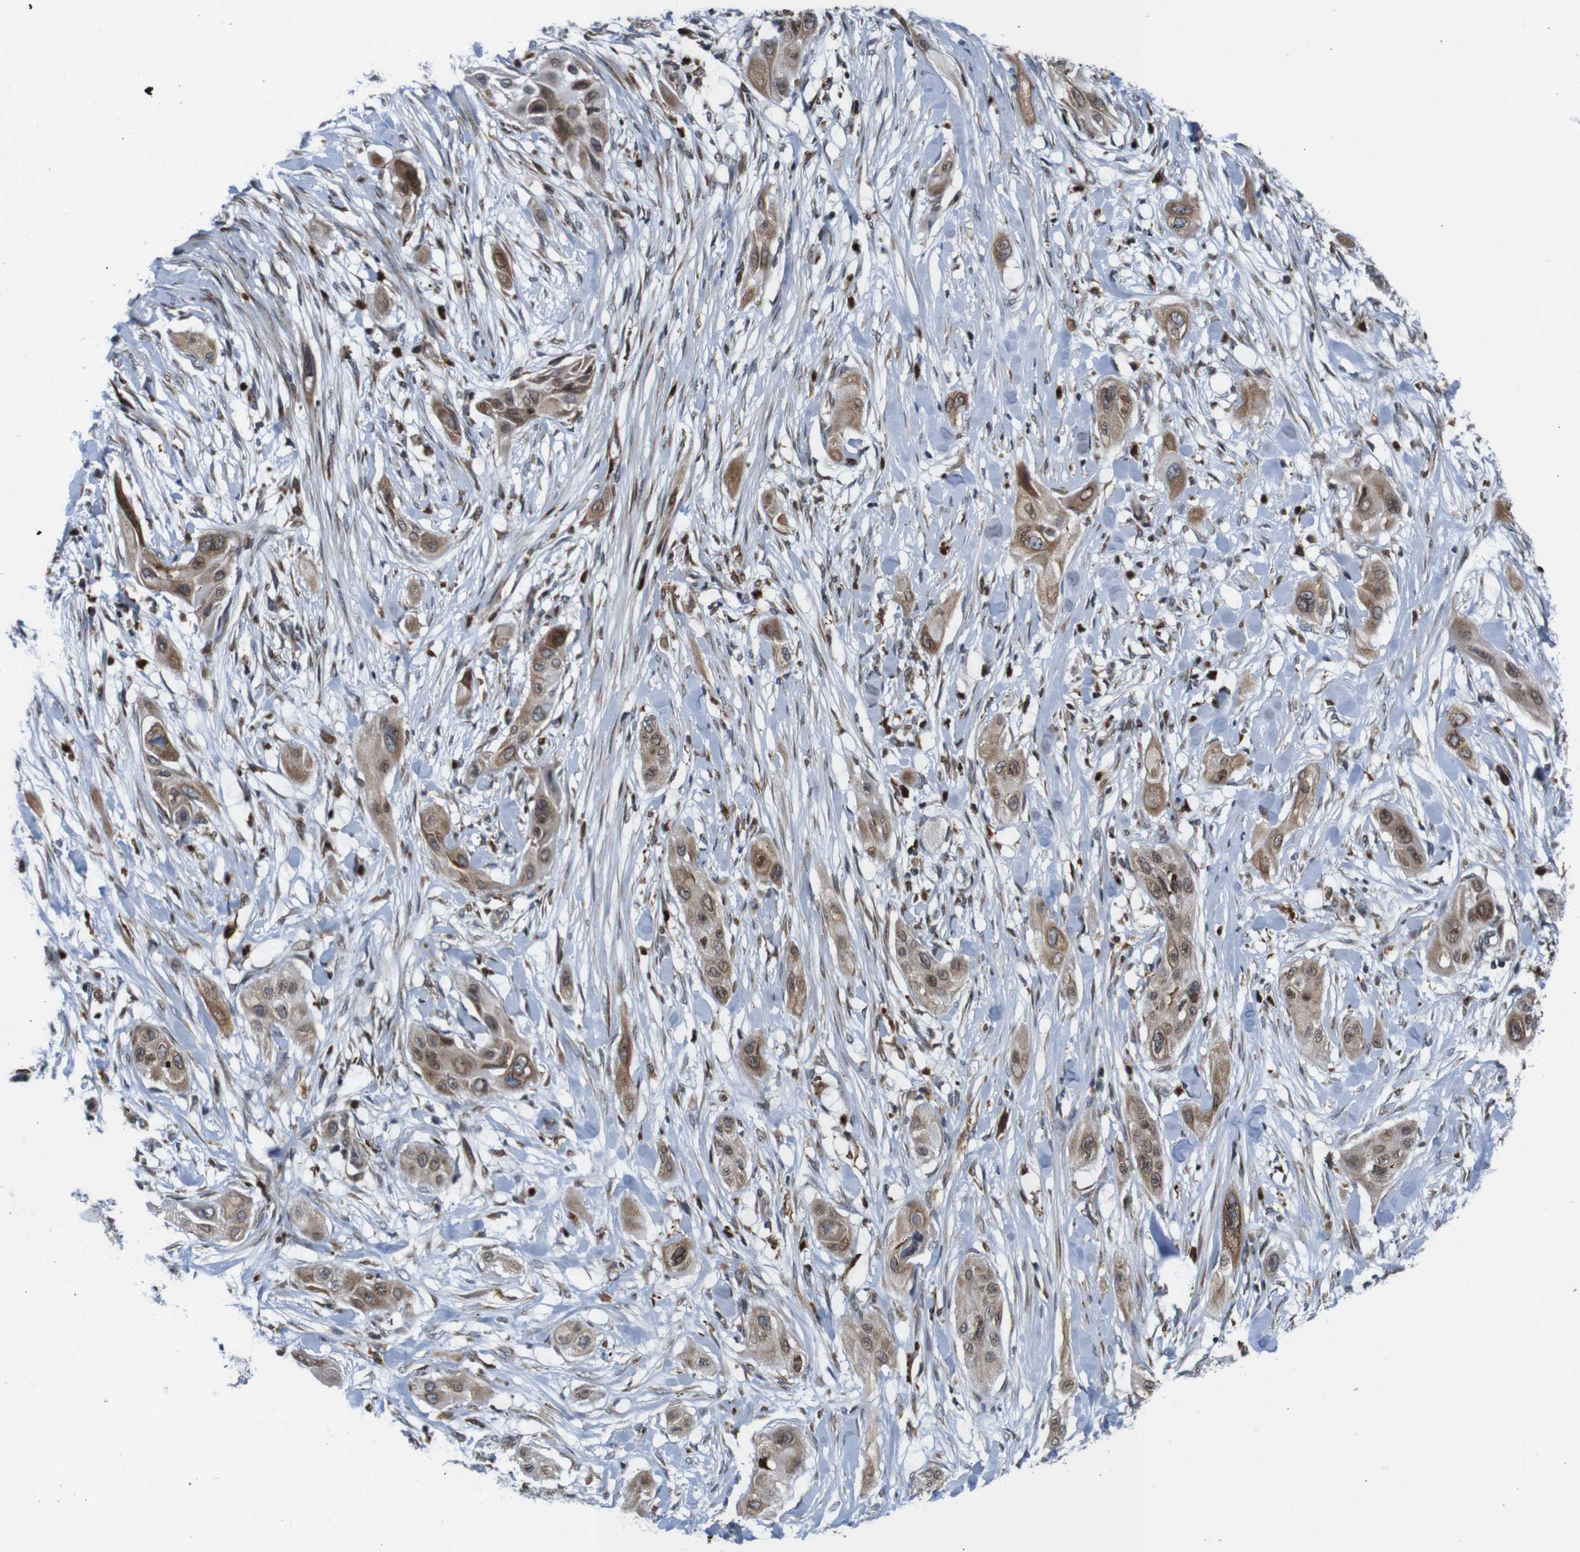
{"staining": {"intensity": "weak", "quantity": ">75%", "location": "cytoplasmic/membranous,nuclear"}, "tissue": "lung cancer", "cell_type": "Tumor cells", "image_type": "cancer", "snomed": [{"axis": "morphology", "description": "Squamous cell carcinoma, NOS"}, {"axis": "topography", "description": "Lung"}], "caption": "Immunohistochemistry (IHC) photomicrograph of neoplastic tissue: squamous cell carcinoma (lung) stained using immunohistochemistry (IHC) shows low levels of weak protein expression localized specifically in the cytoplasmic/membranous and nuclear of tumor cells, appearing as a cytoplasmic/membranous and nuclear brown color.", "gene": "PTPN1", "patient": {"sex": "female", "age": 47}}